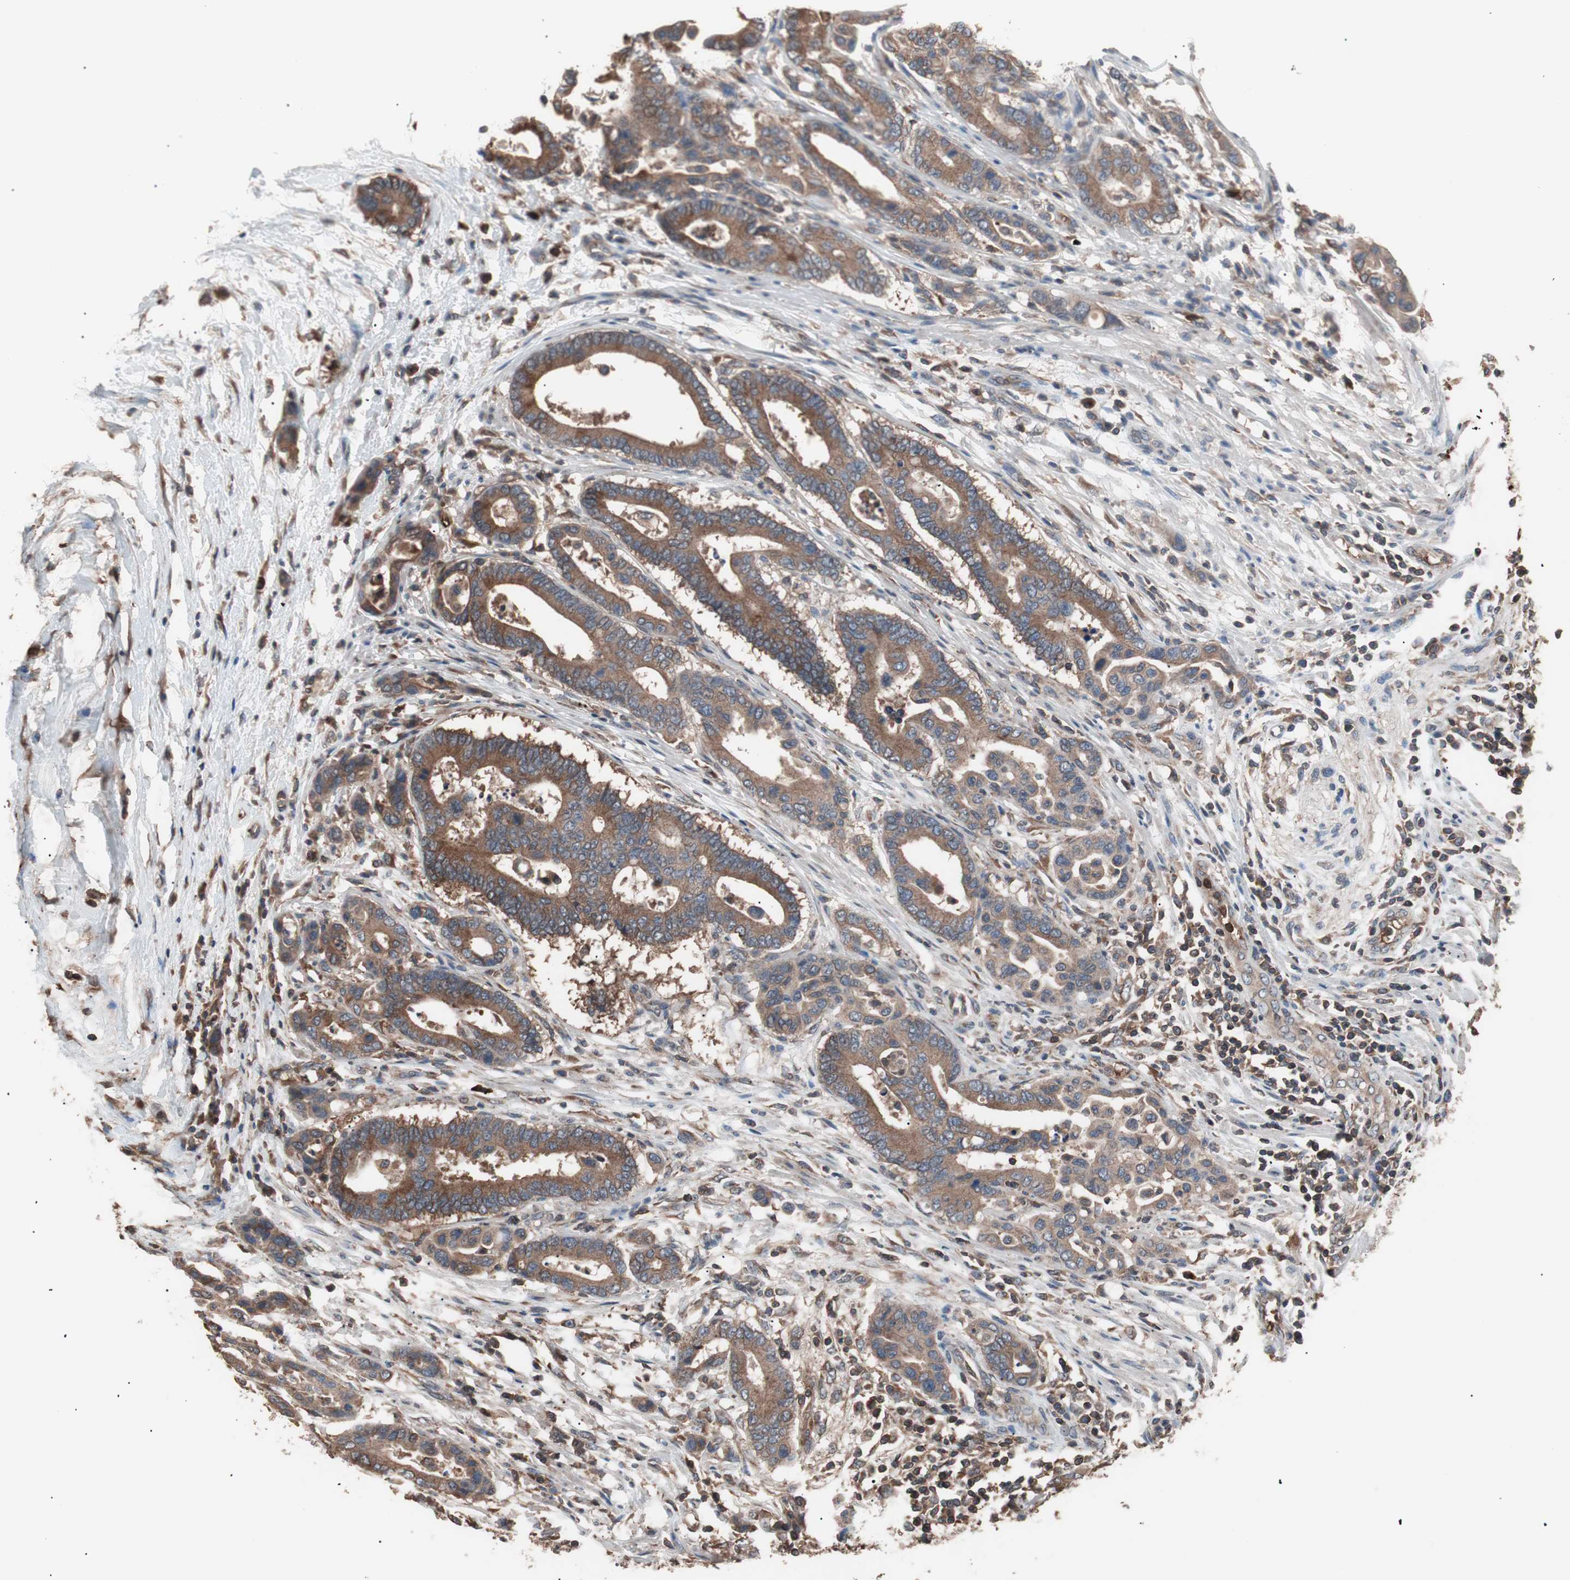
{"staining": {"intensity": "moderate", "quantity": ">75%", "location": "cytoplasmic/membranous"}, "tissue": "colorectal cancer", "cell_type": "Tumor cells", "image_type": "cancer", "snomed": [{"axis": "morphology", "description": "Normal tissue, NOS"}, {"axis": "morphology", "description": "Adenocarcinoma, NOS"}, {"axis": "topography", "description": "Colon"}], "caption": "Protein positivity by immunohistochemistry (IHC) reveals moderate cytoplasmic/membranous expression in approximately >75% of tumor cells in adenocarcinoma (colorectal).", "gene": "GLYCTK", "patient": {"sex": "male", "age": 82}}